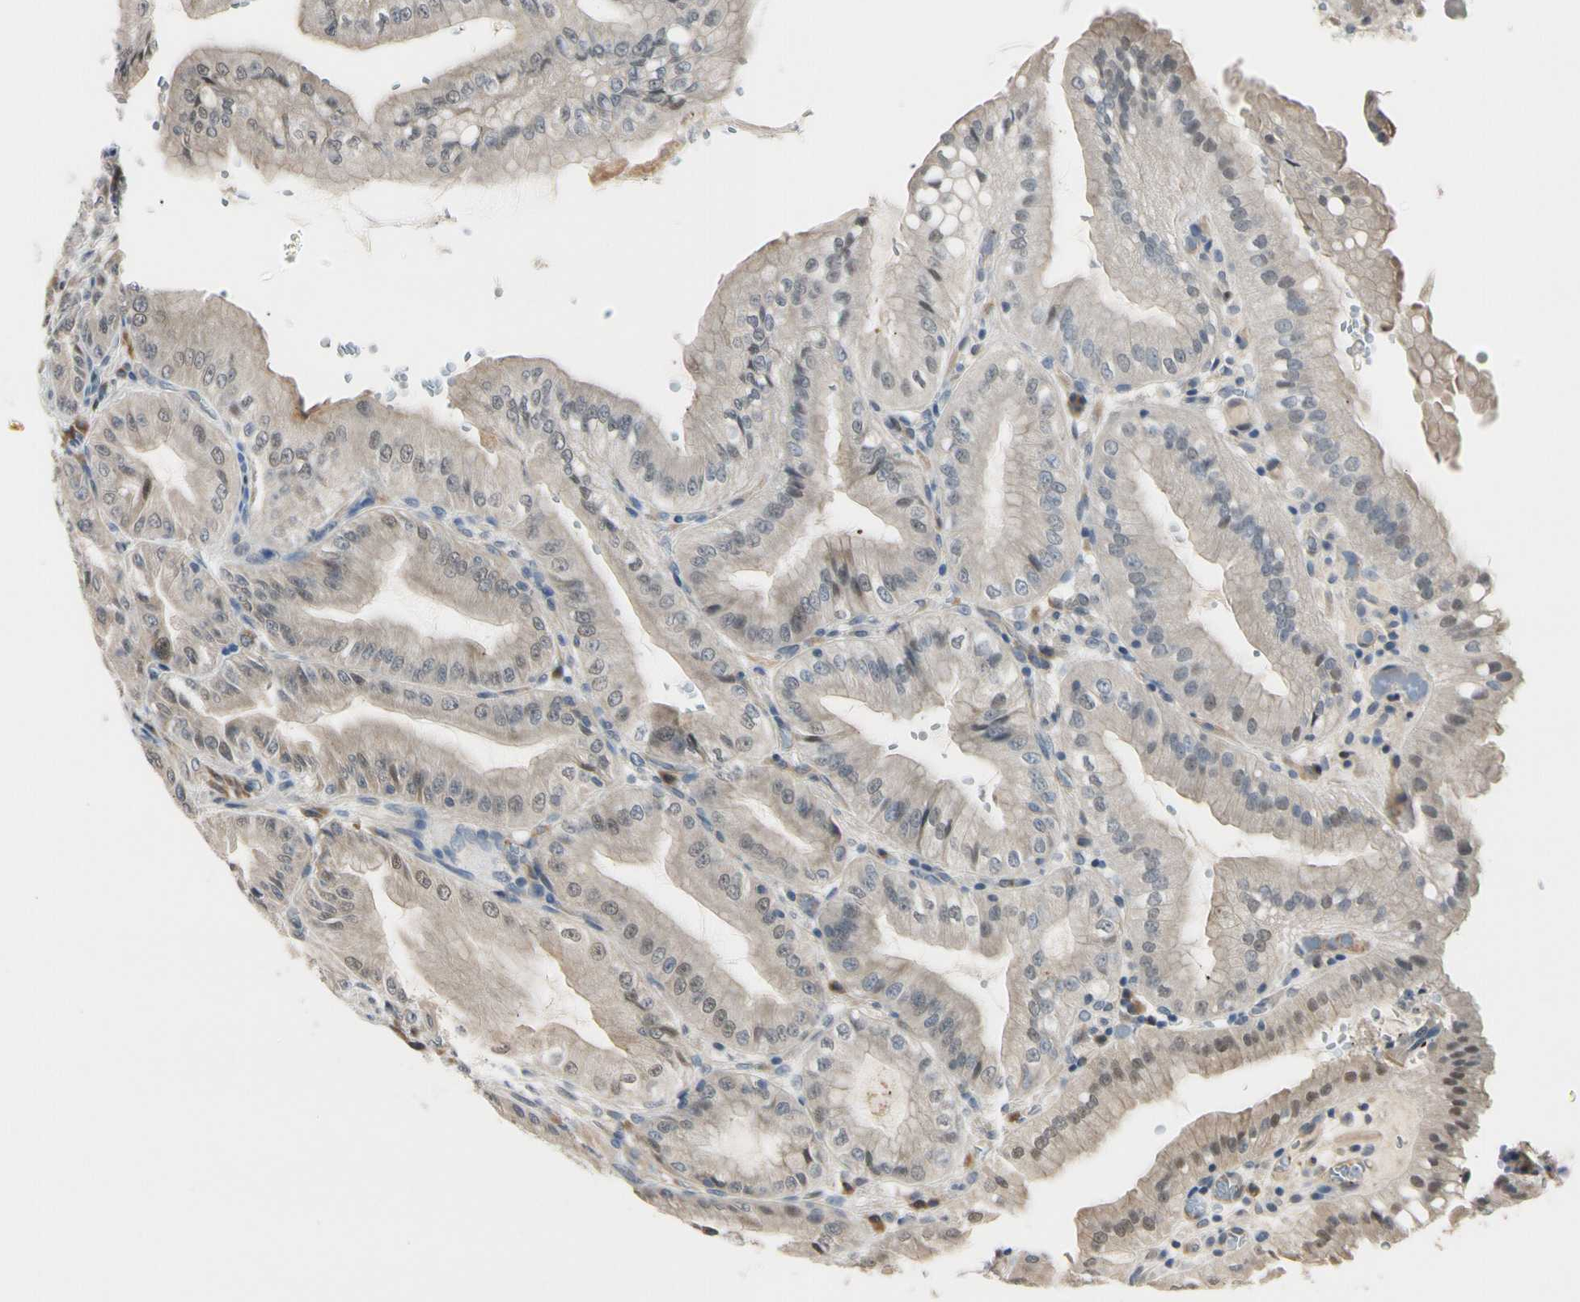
{"staining": {"intensity": "moderate", "quantity": "25%-75%", "location": "cytoplasmic/membranous,nuclear"}, "tissue": "stomach", "cell_type": "Glandular cells", "image_type": "normal", "snomed": [{"axis": "morphology", "description": "Normal tissue, NOS"}, {"axis": "topography", "description": "Stomach, lower"}], "caption": "IHC (DAB) staining of unremarkable stomach demonstrates moderate cytoplasmic/membranous,nuclear protein staining in about 25%-75% of glandular cells. (brown staining indicates protein expression, while blue staining denotes nuclei).", "gene": "RASGRF1", "patient": {"sex": "male", "age": 71}}